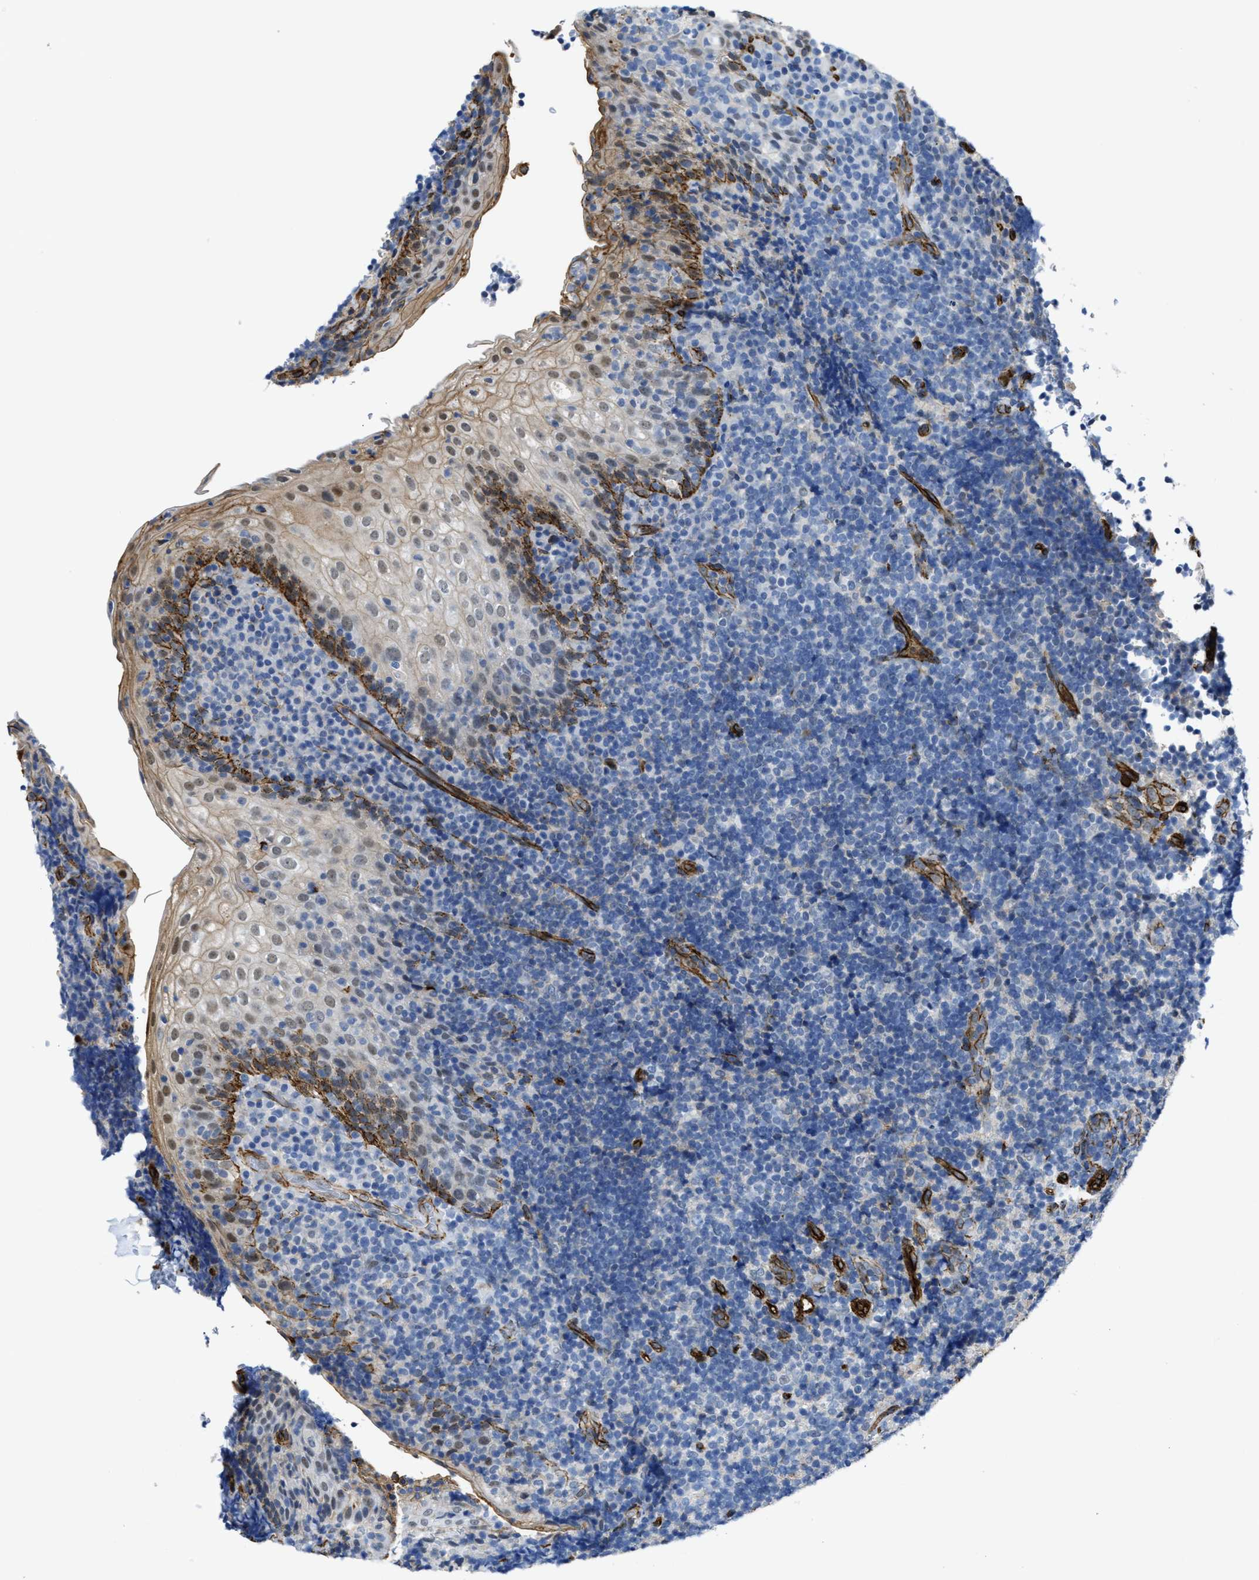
{"staining": {"intensity": "negative", "quantity": "none", "location": "none"}, "tissue": "tonsil", "cell_type": "Germinal center cells", "image_type": "normal", "snomed": [{"axis": "morphology", "description": "Normal tissue, NOS"}, {"axis": "topography", "description": "Tonsil"}], "caption": "Human tonsil stained for a protein using immunohistochemistry displays no positivity in germinal center cells.", "gene": "NAB1", "patient": {"sex": "male", "age": 37}}